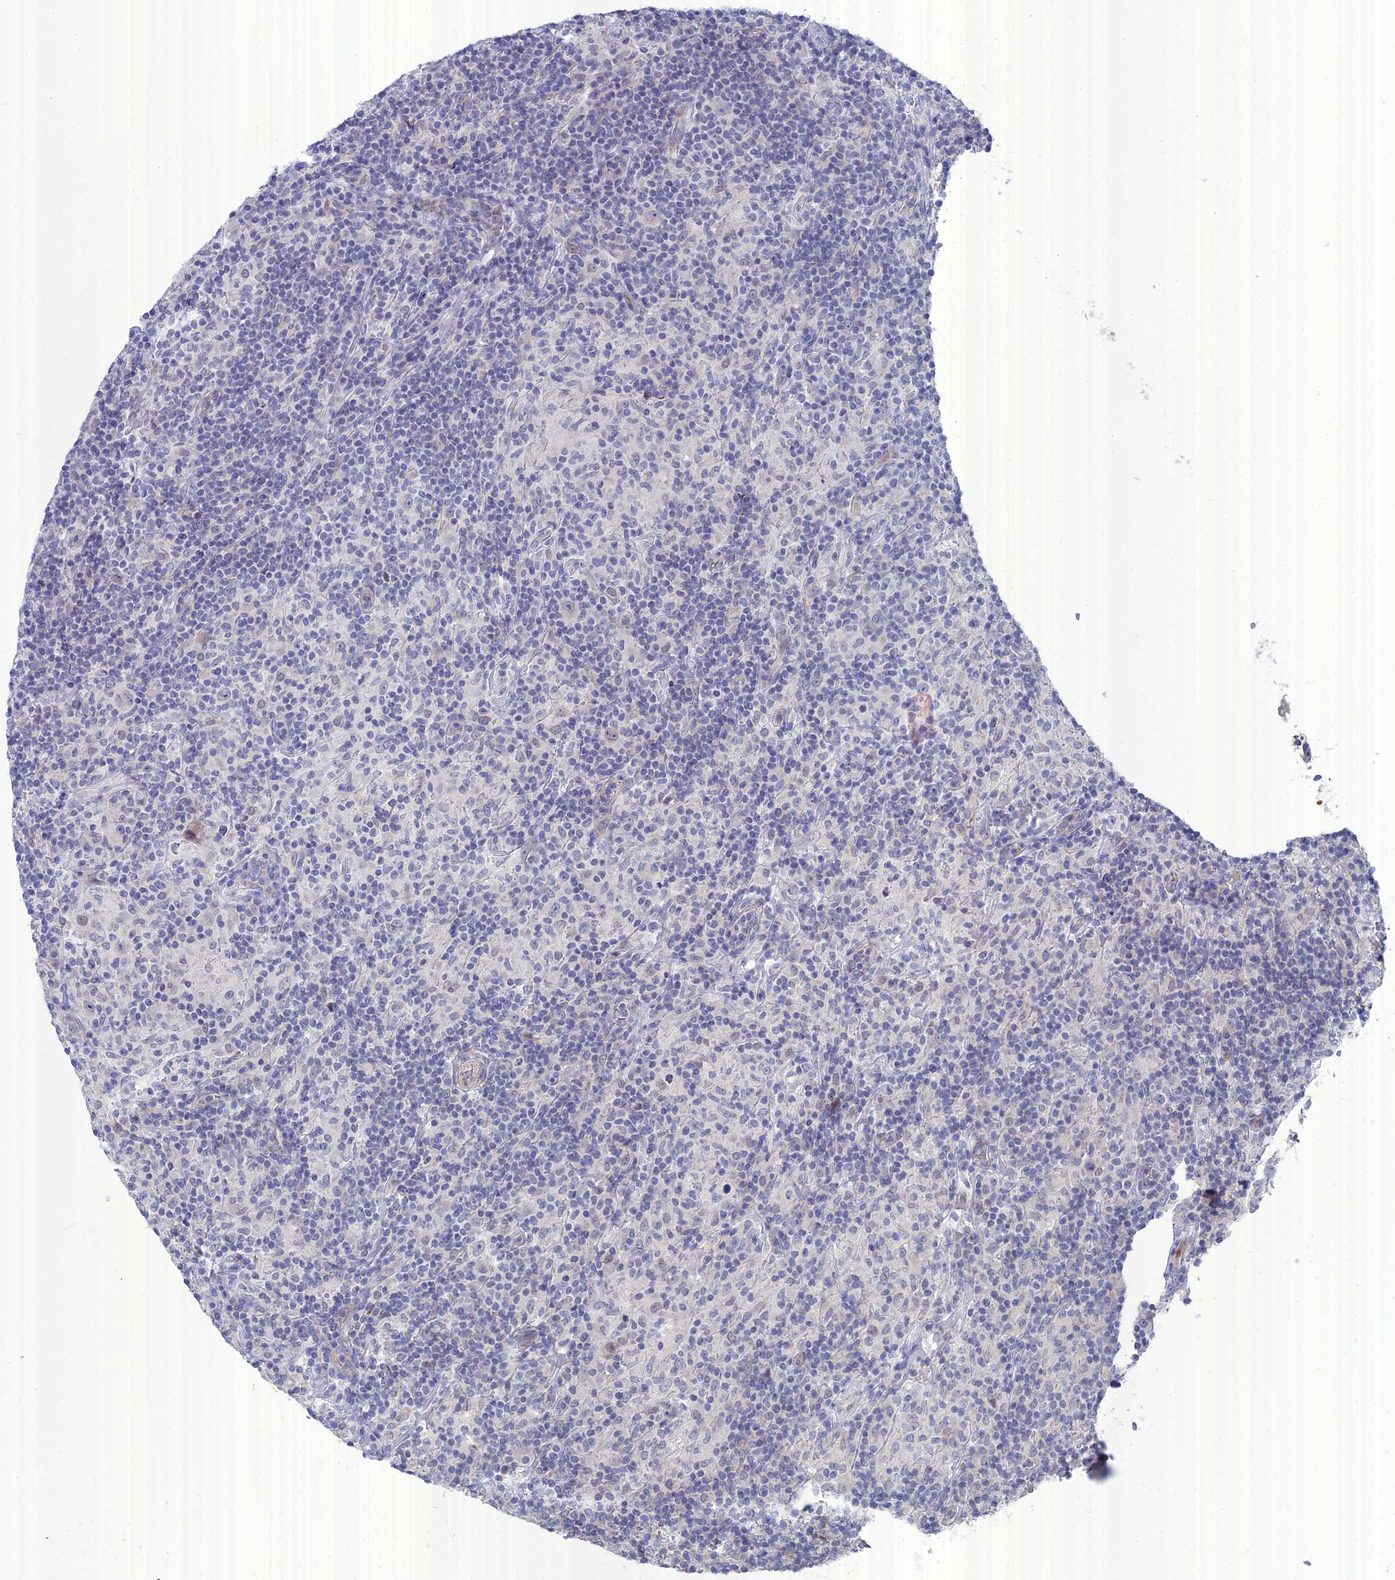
{"staining": {"intensity": "negative", "quantity": "none", "location": "none"}, "tissue": "lymphoma", "cell_type": "Tumor cells", "image_type": "cancer", "snomed": [{"axis": "morphology", "description": "Hodgkin's disease, NOS"}, {"axis": "topography", "description": "Lymph node"}], "caption": "A high-resolution micrograph shows IHC staining of lymphoma, which shows no significant staining in tumor cells.", "gene": "TMEM161A", "patient": {"sex": "male", "age": 70}}